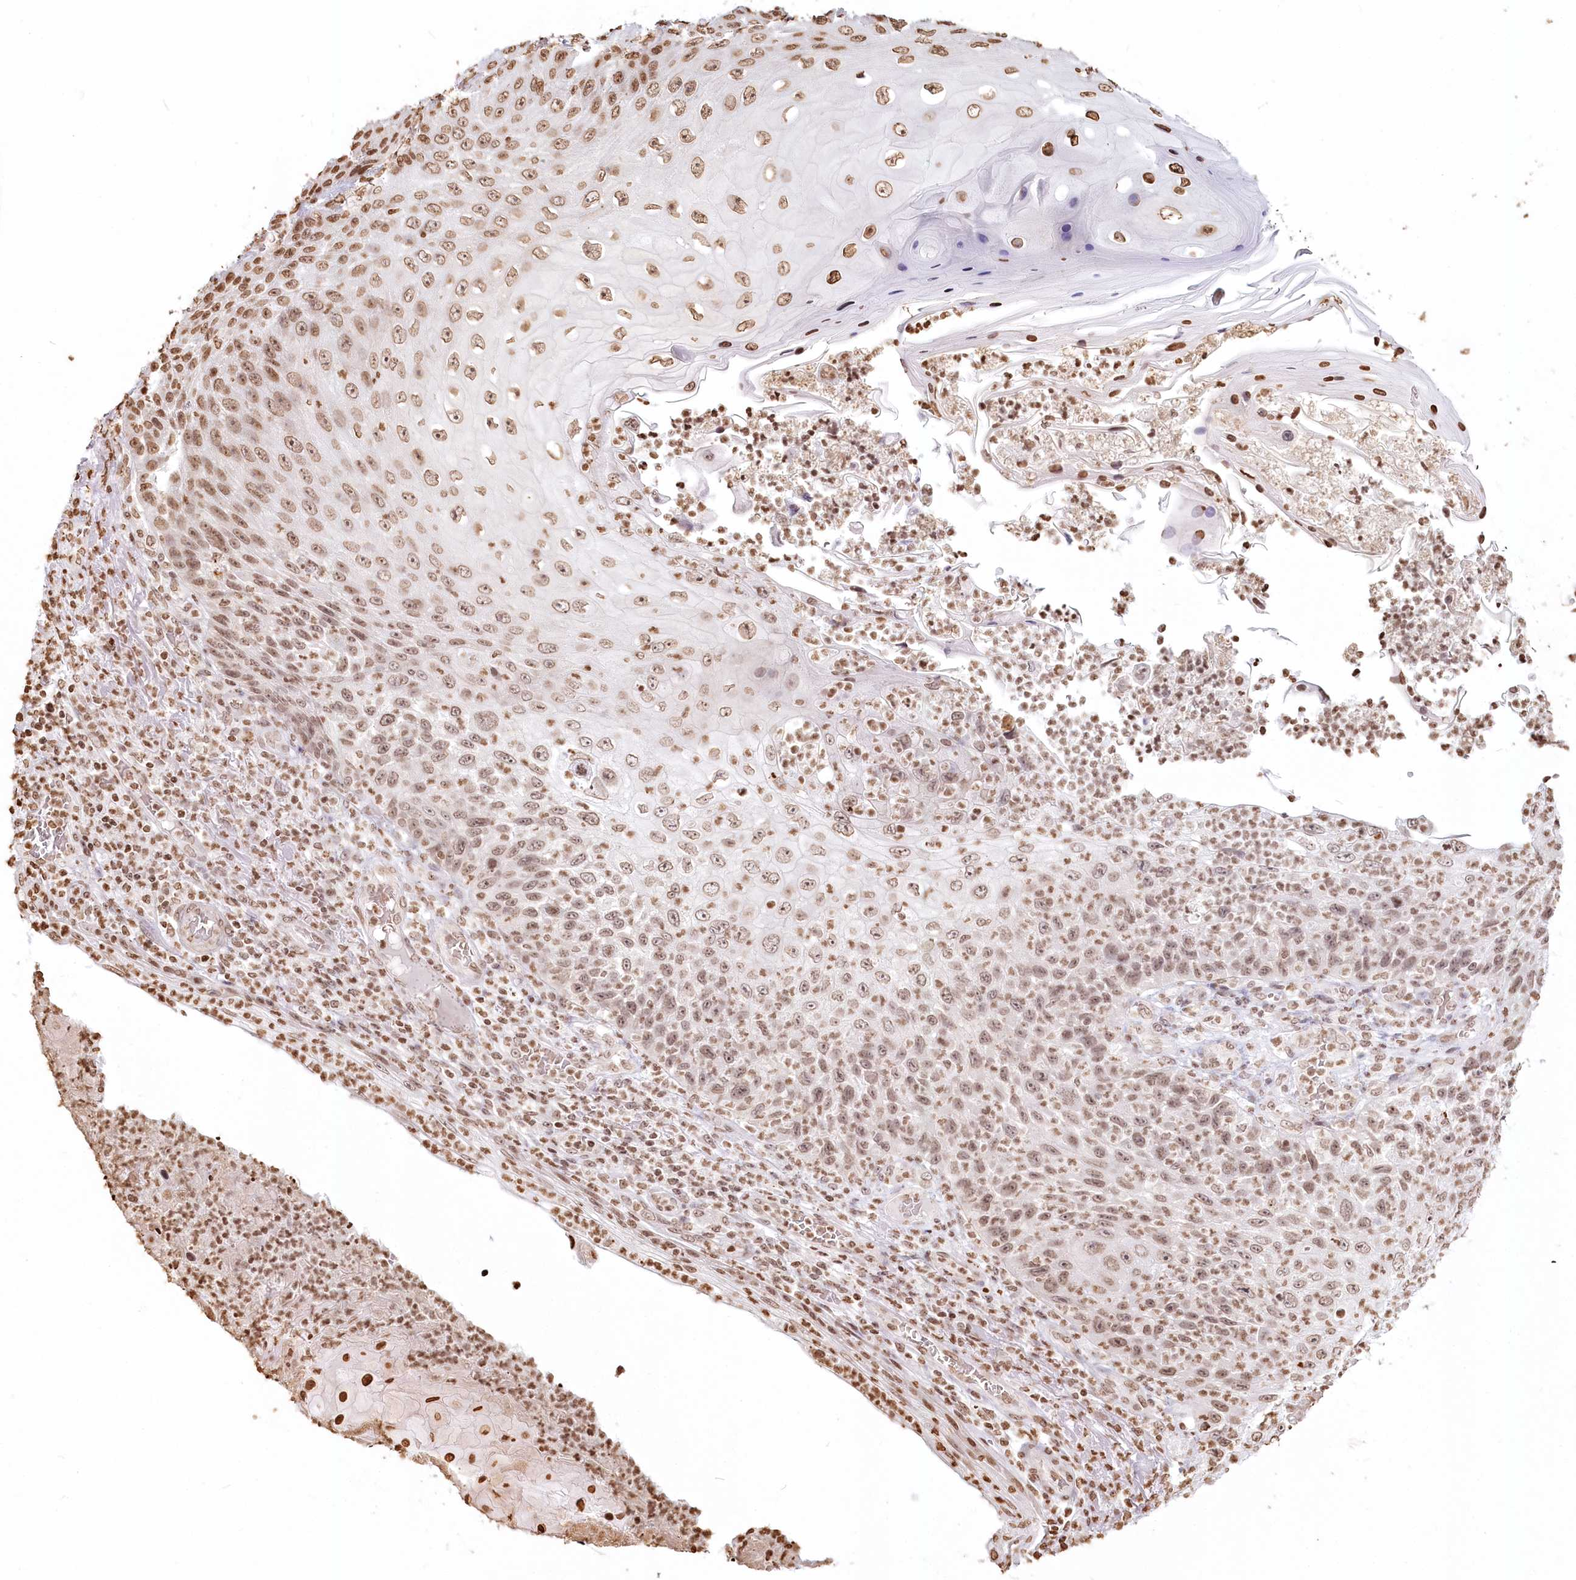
{"staining": {"intensity": "moderate", "quantity": ">75%", "location": "nuclear"}, "tissue": "skin cancer", "cell_type": "Tumor cells", "image_type": "cancer", "snomed": [{"axis": "morphology", "description": "Squamous cell carcinoma, NOS"}, {"axis": "topography", "description": "Skin"}], "caption": "Immunohistochemistry (IHC) image of neoplastic tissue: human skin cancer stained using IHC demonstrates medium levels of moderate protein expression localized specifically in the nuclear of tumor cells, appearing as a nuclear brown color.", "gene": "FAM13A", "patient": {"sex": "female", "age": 88}}